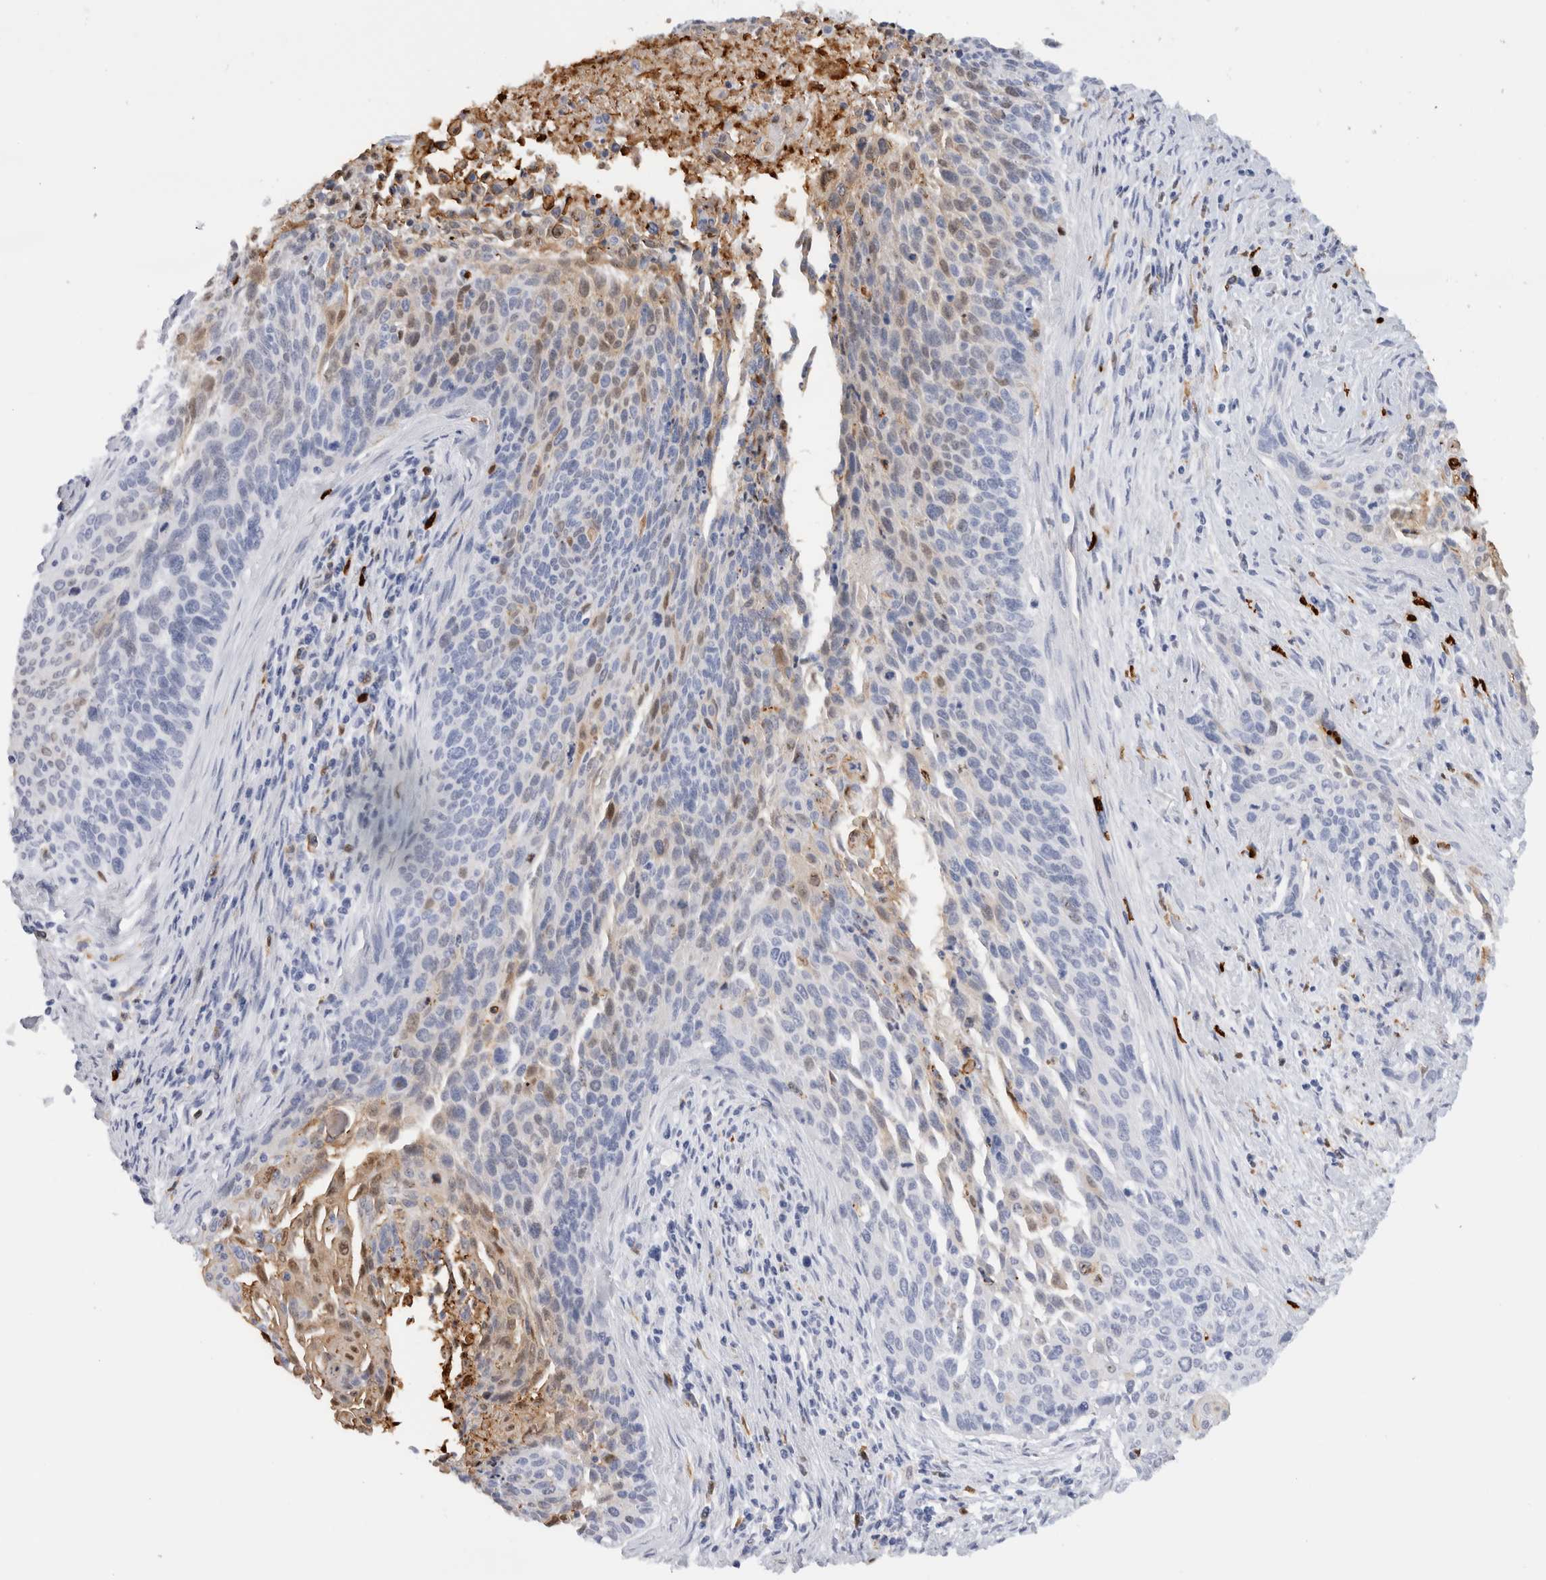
{"staining": {"intensity": "moderate", "quantity": "<25%", "location": "cytoplasmic/membranous,nuclear"}, "tissue": "cervical cancer", "cell_type": "Tumor cells", "image_type": "cancer", "snomed": [{"axis": "morphology", "description": "Squamous cell carcinoma, NOS"}, {"axis": "topography", "description": "Cervix"}], "caption": "Tumor cells demonstrate moderate cytoplasmic/membranous and nuclear staining in about <25% of cells in squamous cell carcinoma (cervical). The staining is performed using DAB brown chromogen to label protein expression. The nuclei are counter-stained blue using hematoxylin.", "gene": "S100A8", "patient": {"sex": "female", "age": 55}}